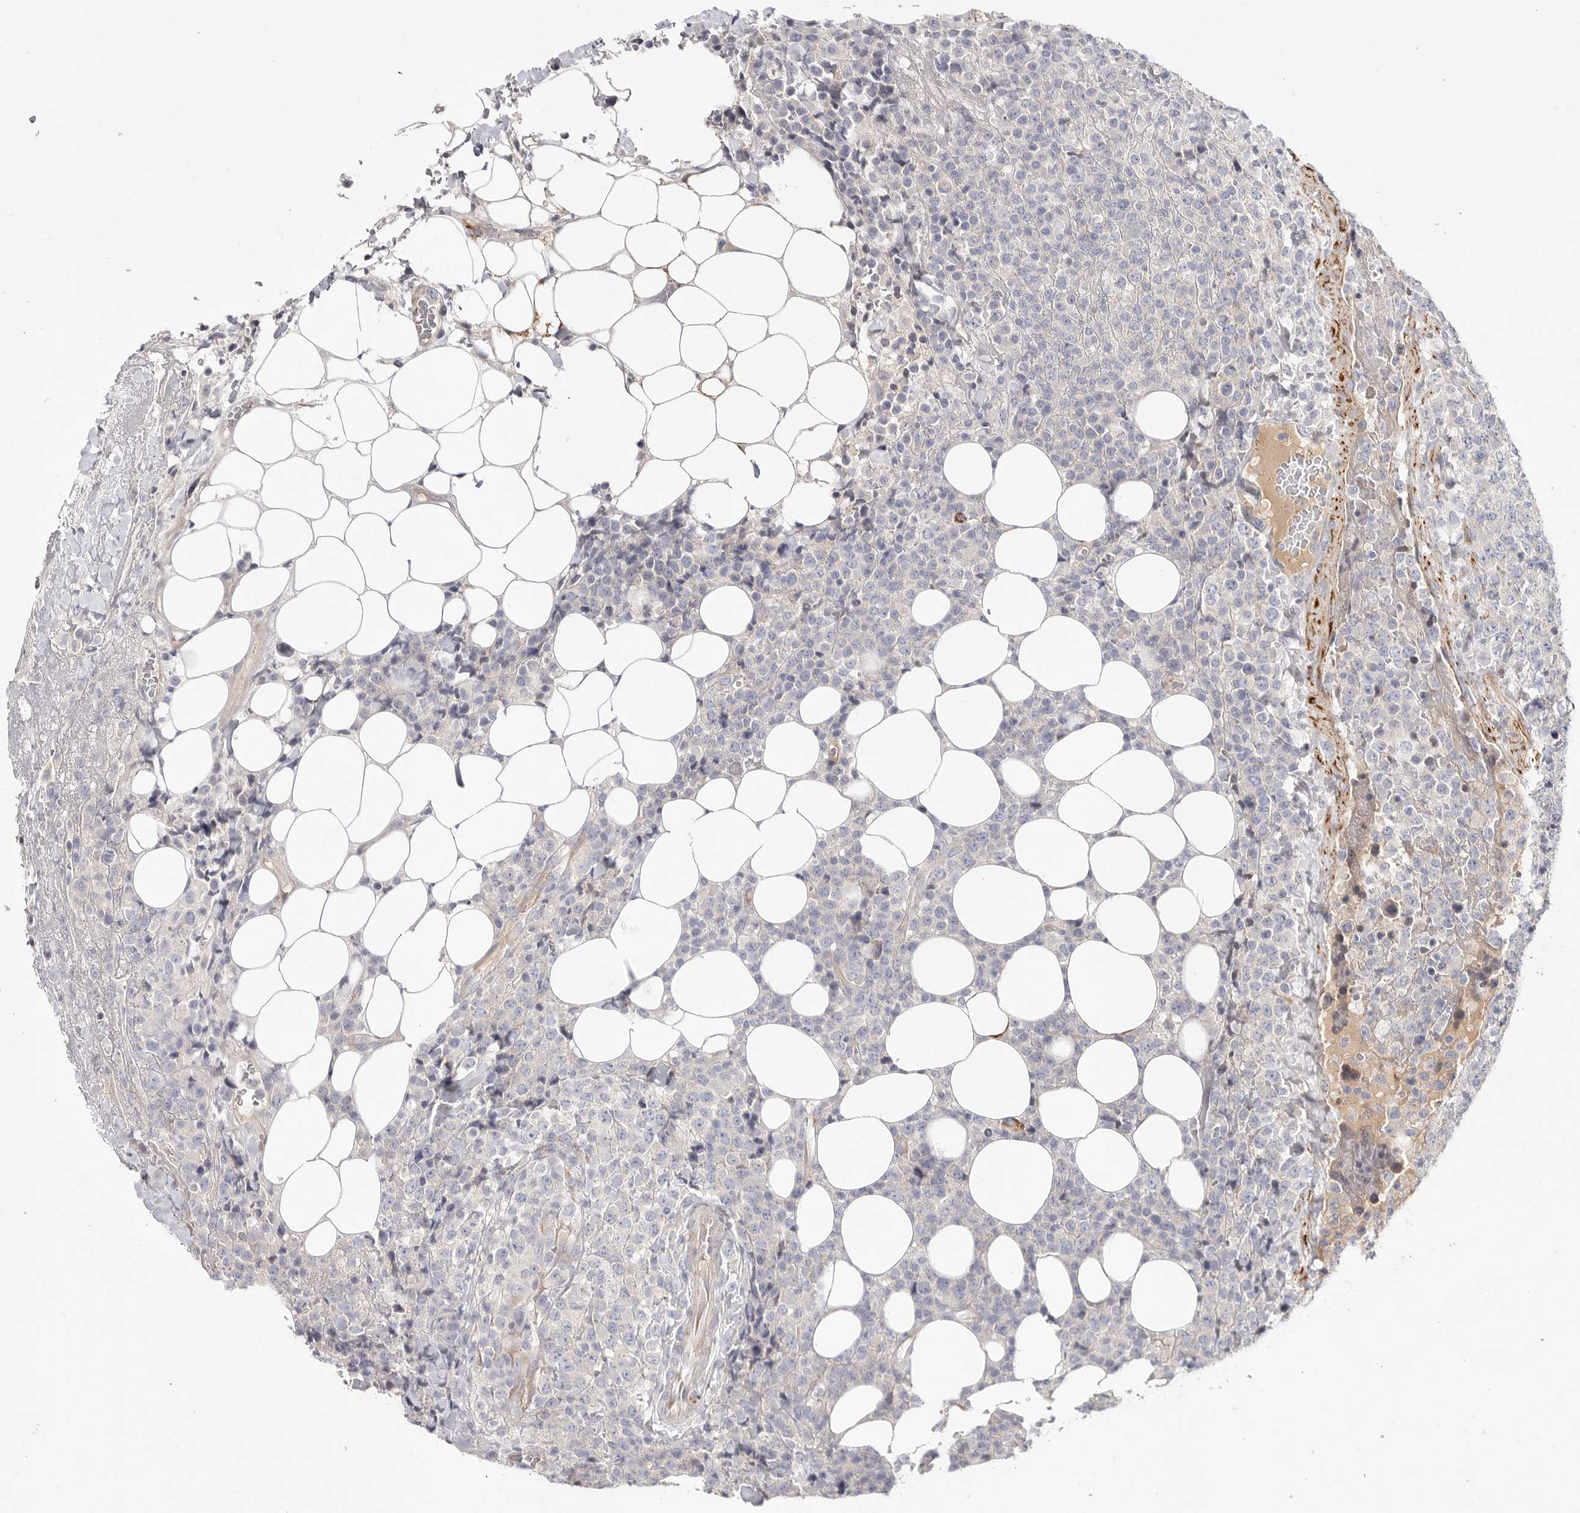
{"staining": {"intensity": "negative", "quantity": "none", "location": "none"}, "tissue": "lymphoma", "cell_type": "Tumor cells", "image_type": "cancer", "snomed": [{"axis": "morphology", "description": "Malignant lymphoma, non-Hodgkin's type, High grade"}, {"axis": "topography", "description": "Lymph node"}], "caption": "Immunohistochemistry micrograph of human lymphoma stained for a protein (brown), which exhibits no expression in tumor cells. (DAB immunohistochemistry visualized using brightfield microscopy, high magnification).", "gene": "ELP3", "patient": {"sex": "male", "age": 13}}